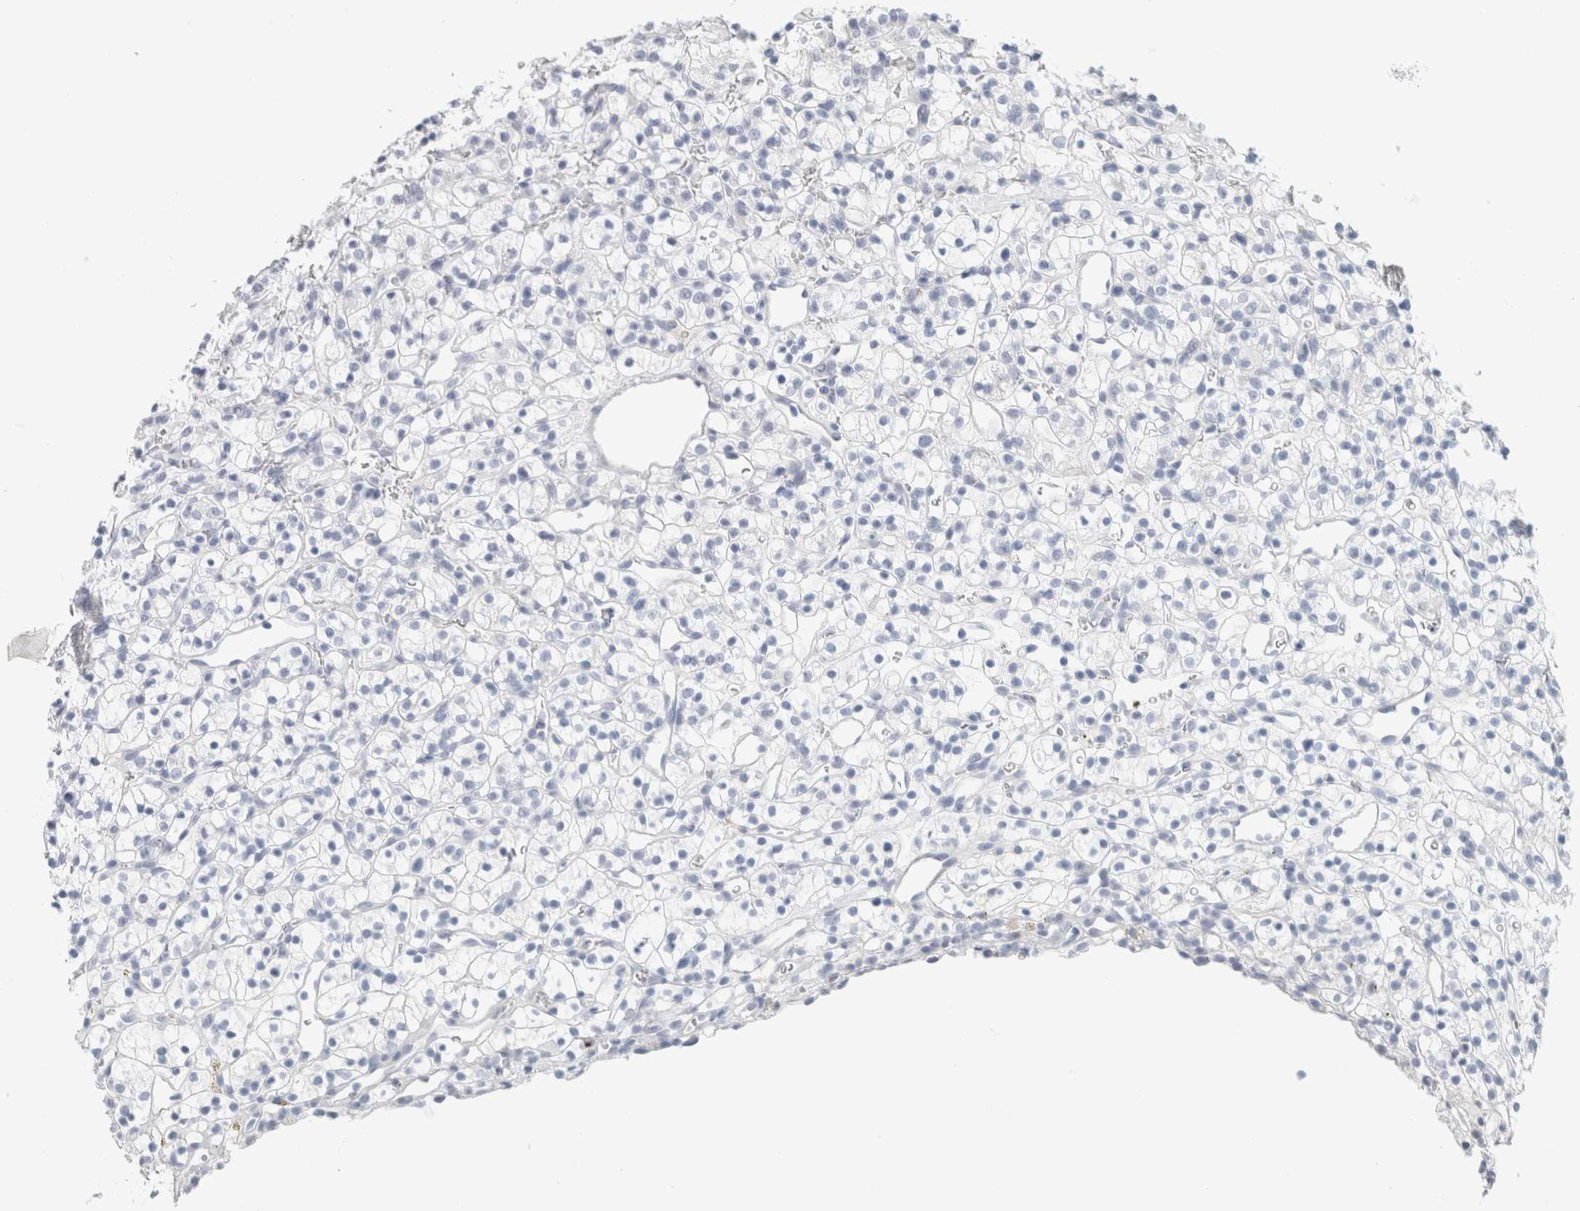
{"staining": {"intensity": "negative", "quantity": "none", "location": "none"}, "tissue": "renal cancer", "cell_type": "Tumor cells", "image_type": "cancer", "snomed": [{"axis": "morphology", "description": "Adenocarcinoma, NOS"}, {"axis": "topography", "description": "Kidney"}], "caption": "An immunohistochemistry (IHC) histopathology image of renal adenocarcinoma is shown. There is no staining in tumor cells of renal adenocarcinoma.", "gene": "IL6", "patient": {"sex": "female", "age": 57}}